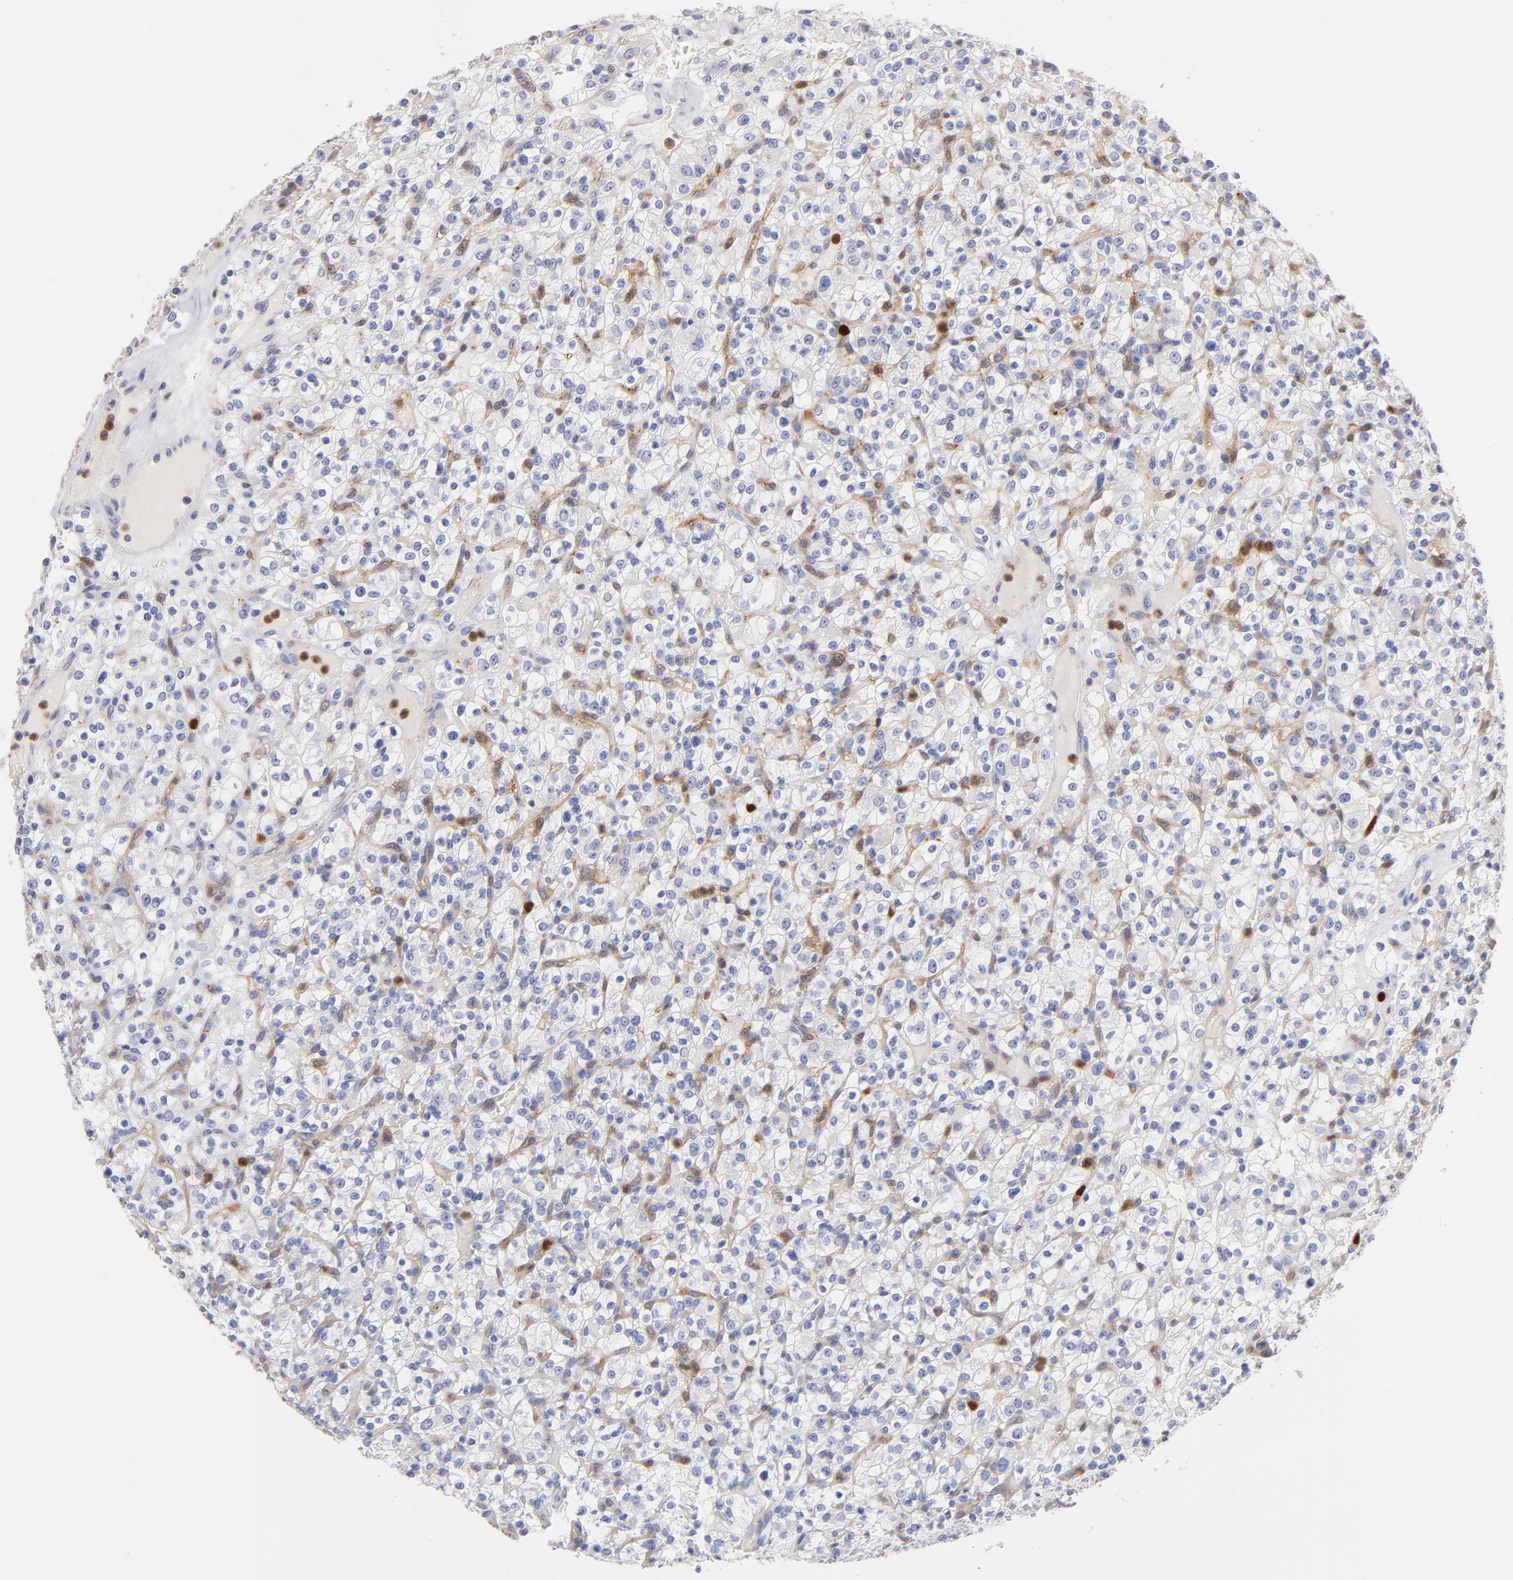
{"staining": {"intensity": "negative", "quantity": "none", "location": "none"}, "tissue": "renal cancer", "cell_type": "Tumor cells", "image_type": "cancer", "snomed": [{"axis": "morphology", "description": "Normal tissue, NOS"}, {"axis": "morphology", "description": "Adenocarcinoma, NOS"}, {"axis": "topography", "description": "Kidney"}], "caption": "High power microscopy micrograph of an immunohistochemistry photomicrograph of renal cancer (adenocarcinoma), revealing no significant positivity in tumor cells.", "gene": "BID", "patient": {"sex": "female", "age": 72}}